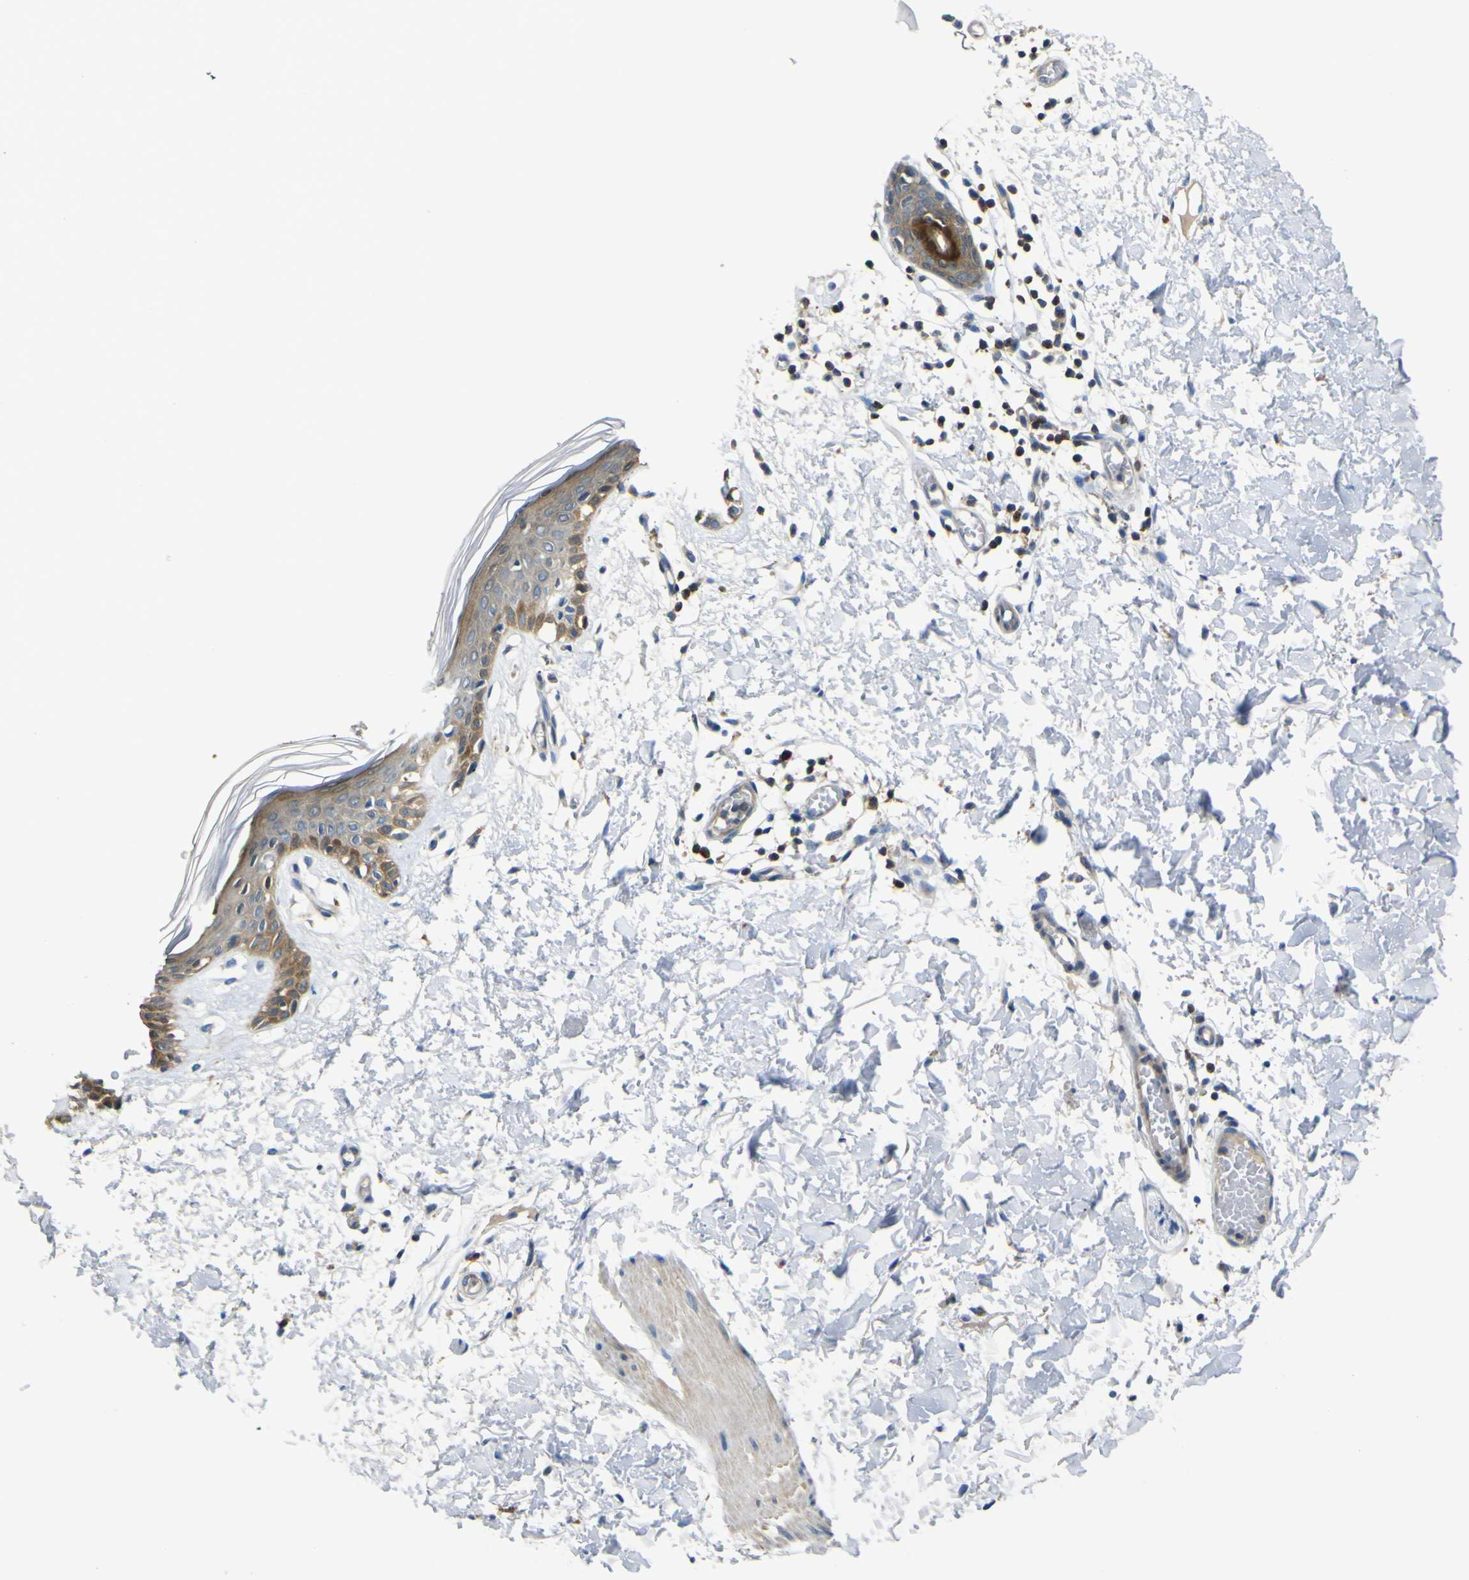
{"staining": {"intensity": "weak", "quantity": "25%-75%", "location": "cytoplasmic/membranous"}, "tissue": "skin", "cell_type": "Fibroblasts", "image_type": "normal", "snomed": [{"axis": "morphology", "description": "Normal tissue, NOS"}, {"axis": "topography", "description": "Skin"}], "caption": "This is an image of immunohistochemistry (IHC) staining of unremarkable skin, which shows weak staining in the cytoplasmic/membranous of fibroblasts.", "gene": "EML2", "patient": {"sex": "male", "age": 53}}